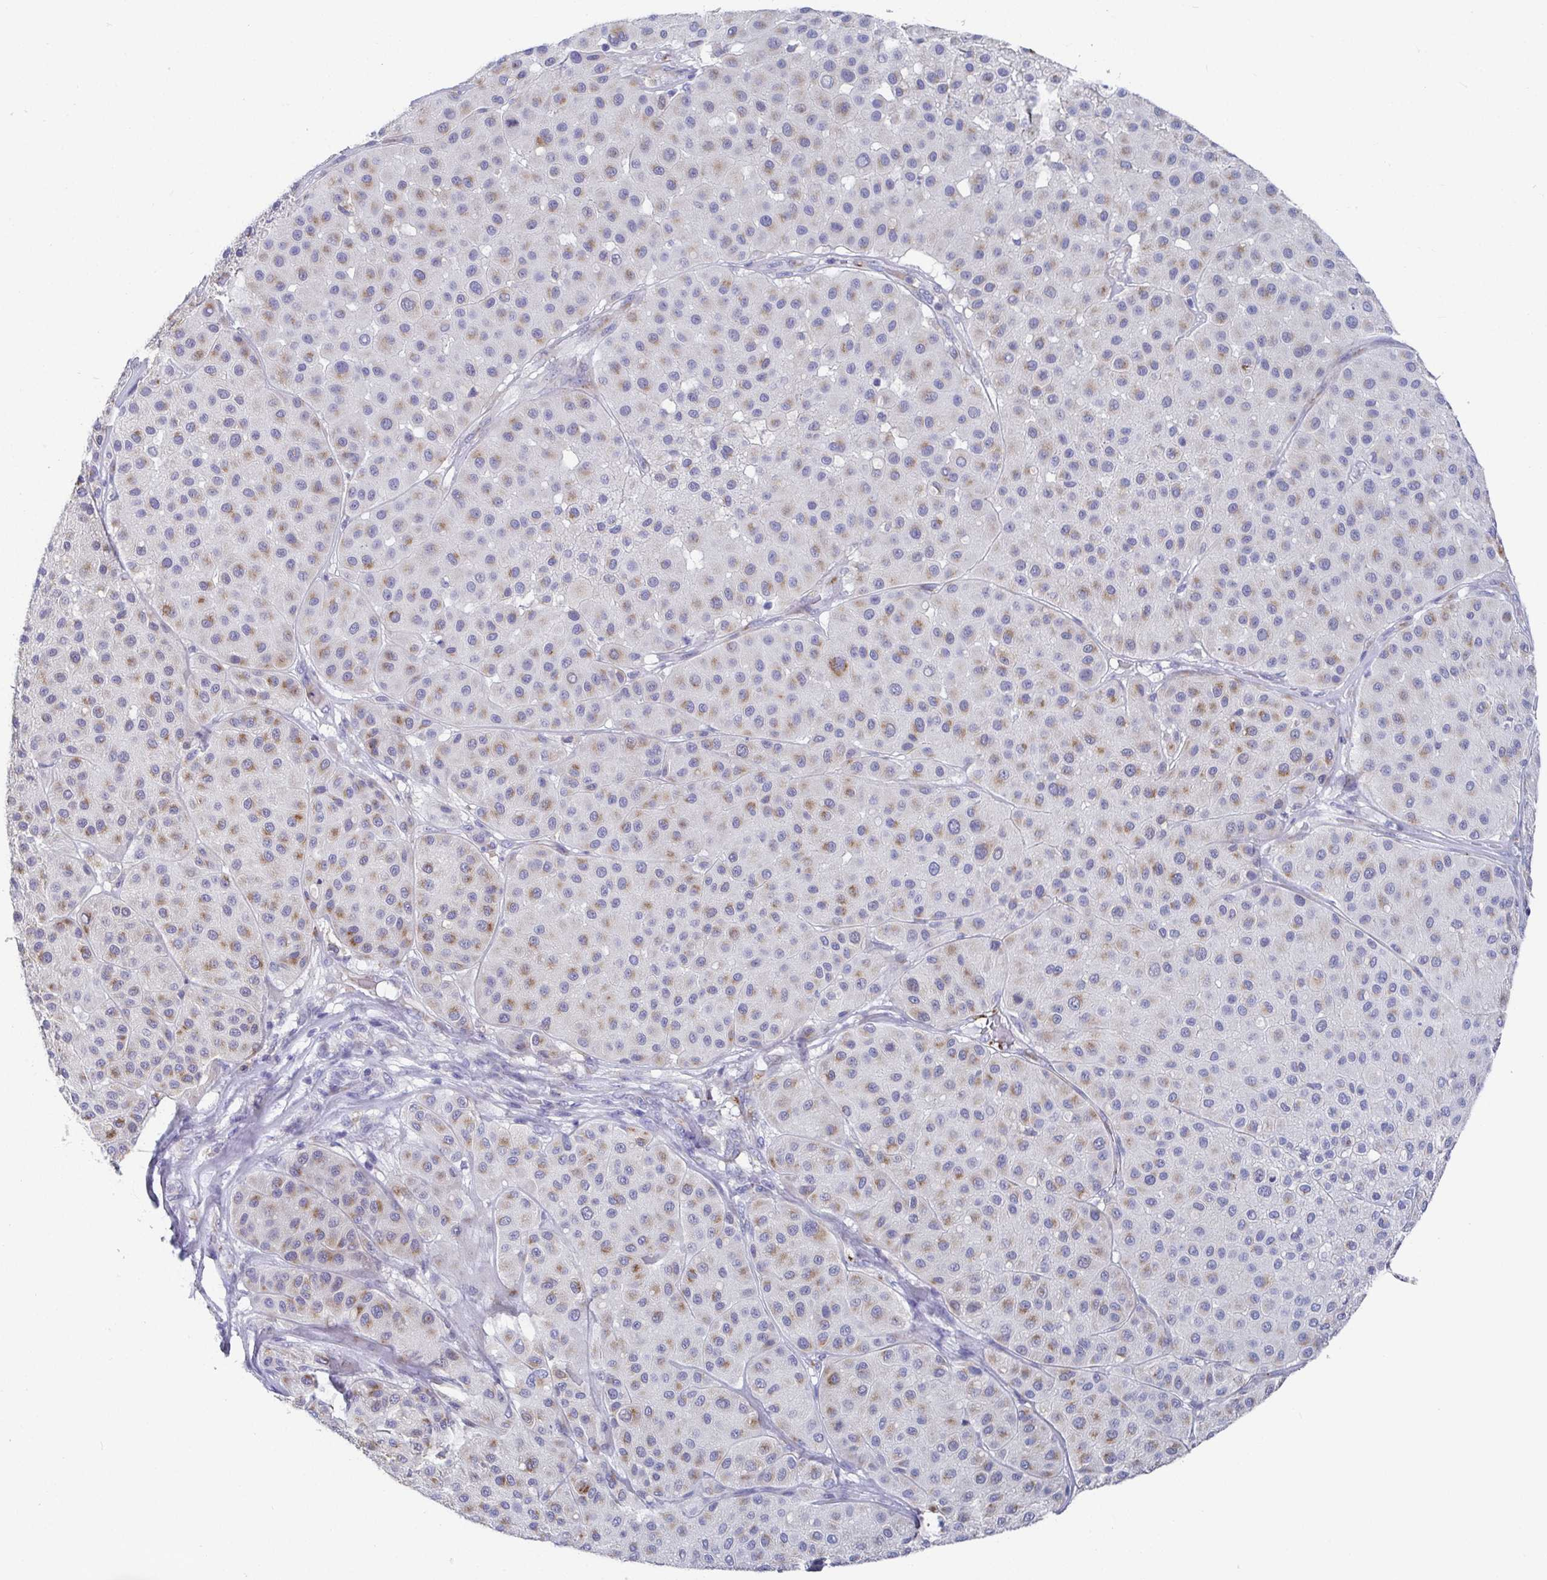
{"staining": {"intensity": "weak", "quantity": "25%-75%", "location": "cytoplasmic/membranous"}, "tissue": "melanoma", "cell_type": "Tumor cells", "image_type": "cancer", "snomed": [{"axis": "morphology", "description": "Malignant melanoma, Metastatic site"}, {"axis": "topography", "description": "Smooth muscle"}], "caption": "Protein expression analysis of human melanoma reveals weak cytoplasmic/membranous staining in approximately 25%-75% of tumor cells. The protein is shown in brown color, while the nuclei are stained blue.", "gene": "TAS2R39", "patient": {"sex": "male", "age": 41}}